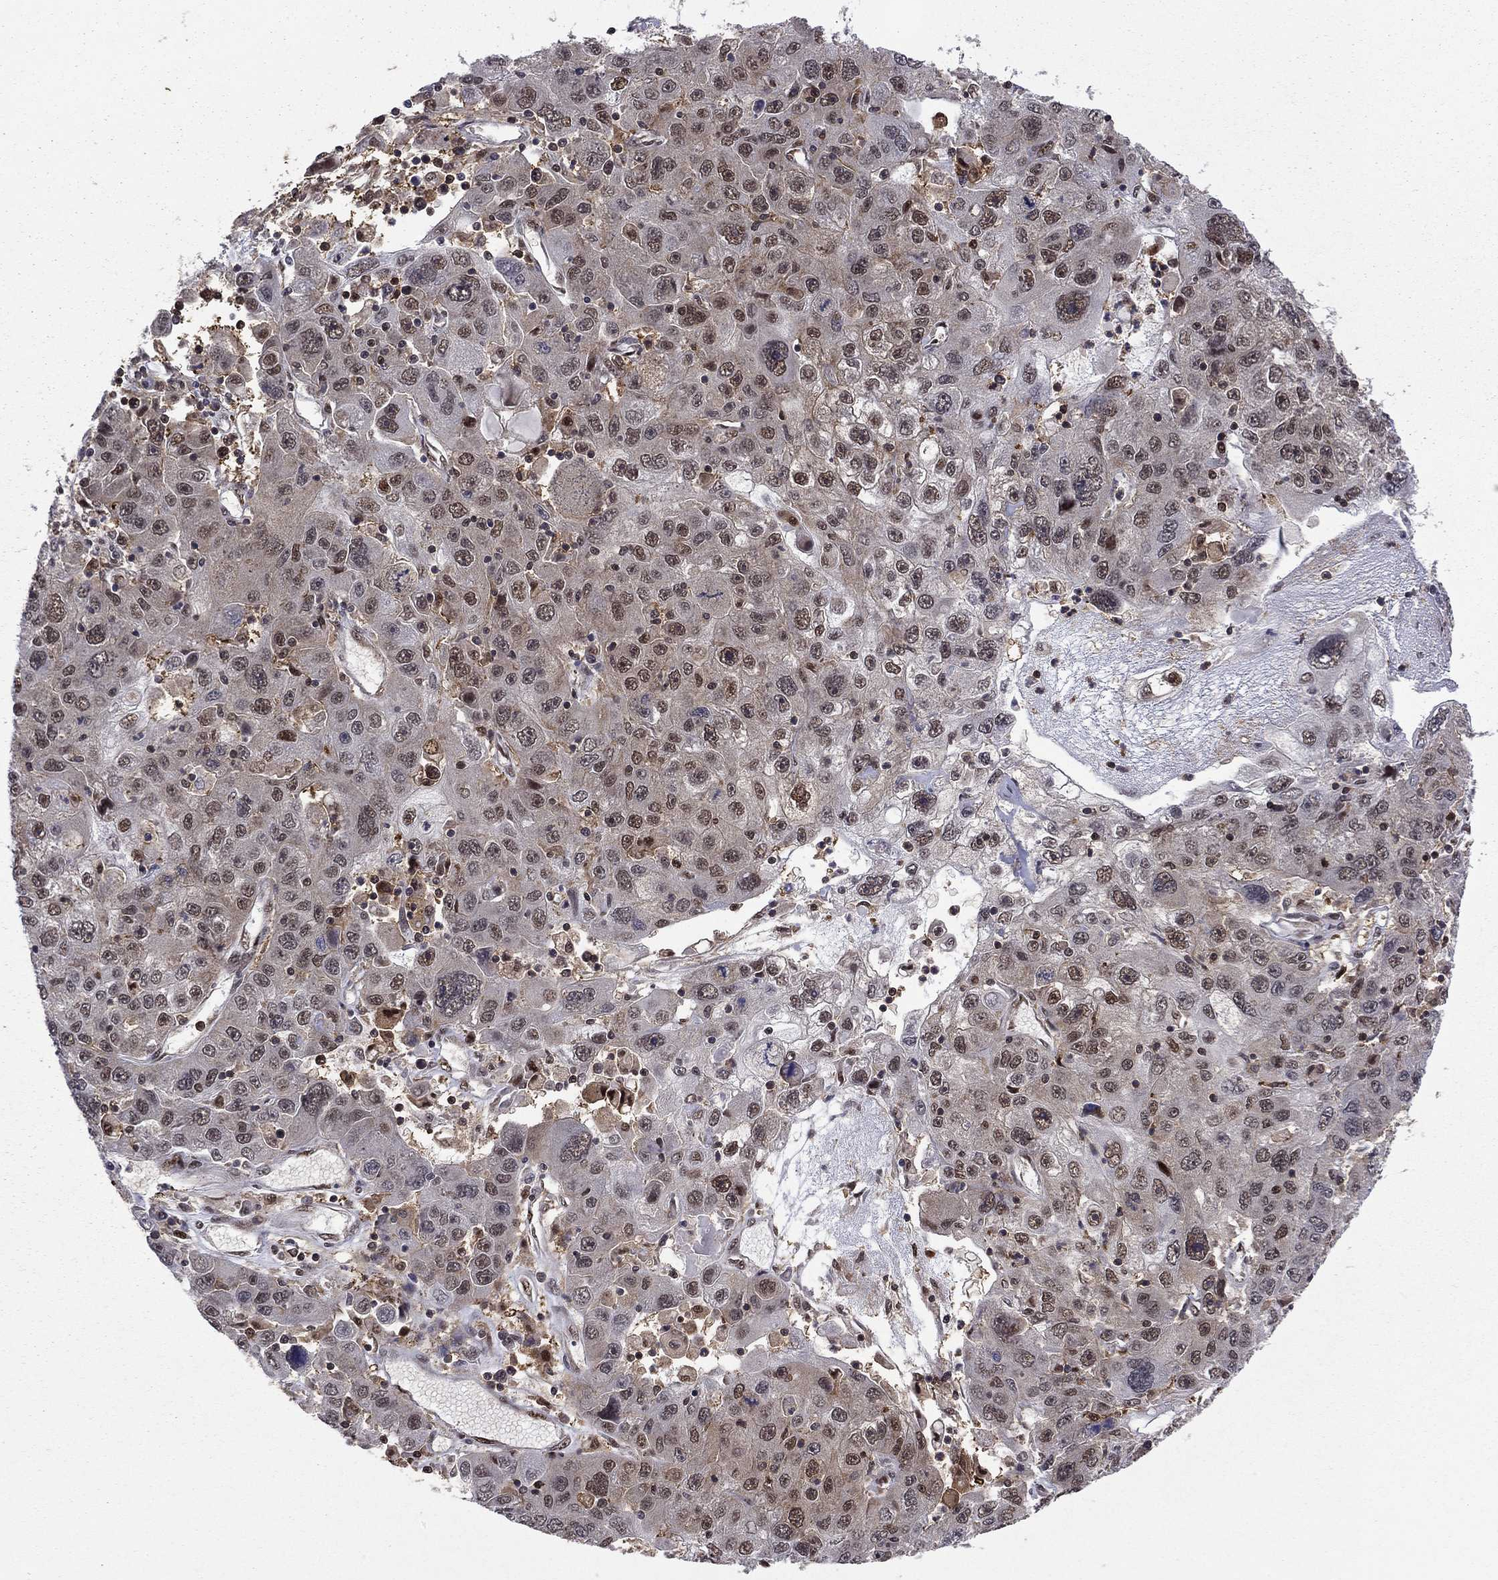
{"staining": {"intensity": "moderate", "quantity": "<25%", "location": "nuclear"}, "tissue": "stomach cancer", "cell_type": "Tumor cells", "image_type": "cancer", "snomed": [{"axis": "morphology", "description": "Adenocarcinoma, NOS"}, {"axis": "topography", "description": "Stomach"}], "caption": "Immunohistochemical staining of adenocarcinoma (stomach) demonstrates low levels of moderate nuclear staining in about <25% of tumor cells. (DAB (3,3'-diaminobenzidine) IHC, brown staining for protein, blue staining for nuclei).", "gene": "PSMD2", "patient": {"sex": "male", "age": 56}}